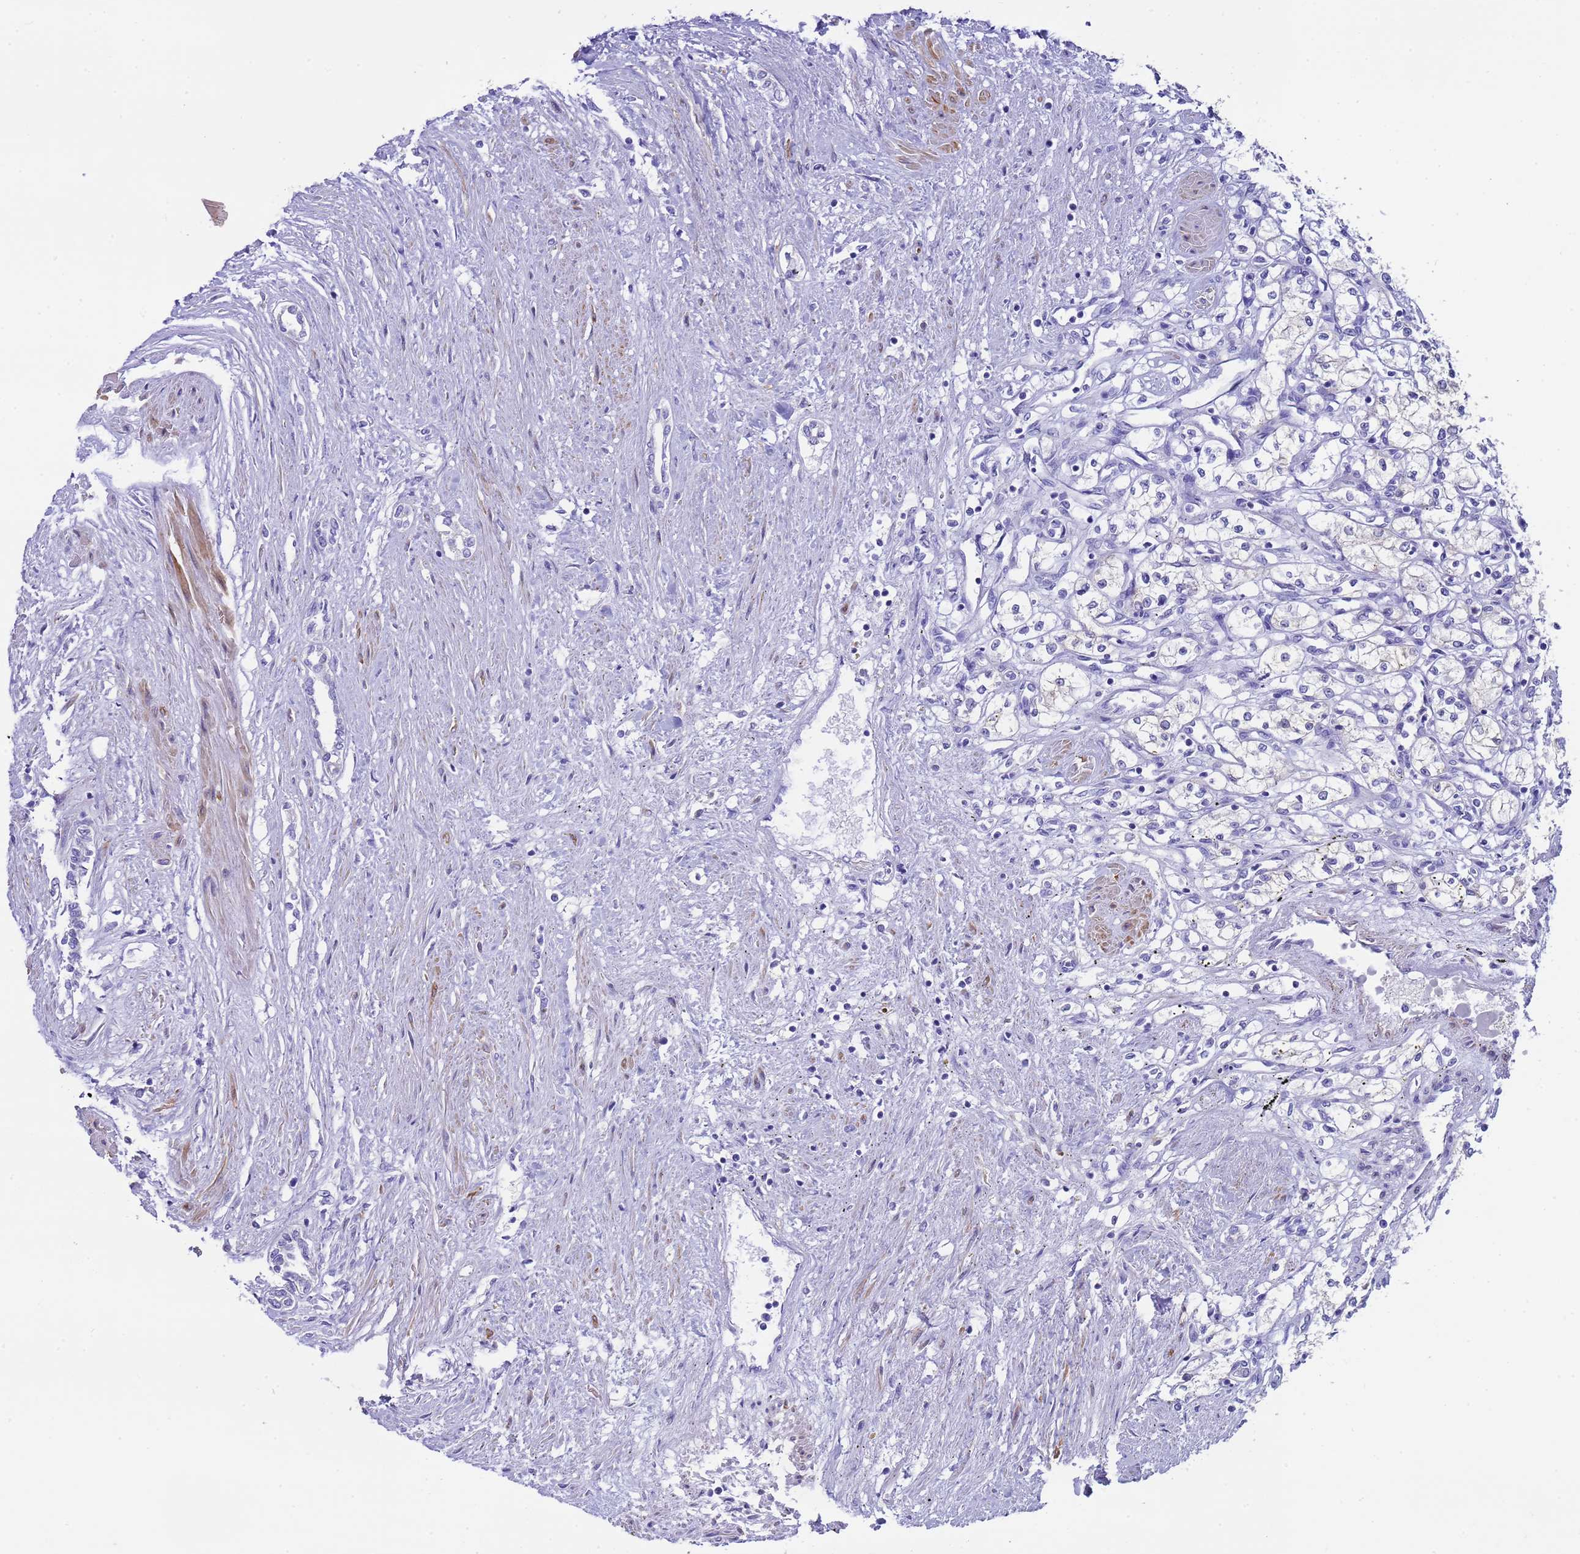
{"staining": {"intensity": "negative", "quantity": "none", "location": "none"}, "tissue": "renal cancer", "cell_type": "Tumor cells", "image_type": "cancer", "snomed": [{"axis": "morphology", "description": "Adenocarcinoma, NOS"}, {"axis": "topography", "description": "Kidney"}], "caption": "The immunohistochemistry histopathology image has no significant positivity in tumor cells of adenocarcinoma (renal) tissue. The staining is performed using DAB brown chromogen with nuclei counter-stained in using hematoxylin.", "gene": "USP38", "patient": {"sex": "male", "age": 59}}